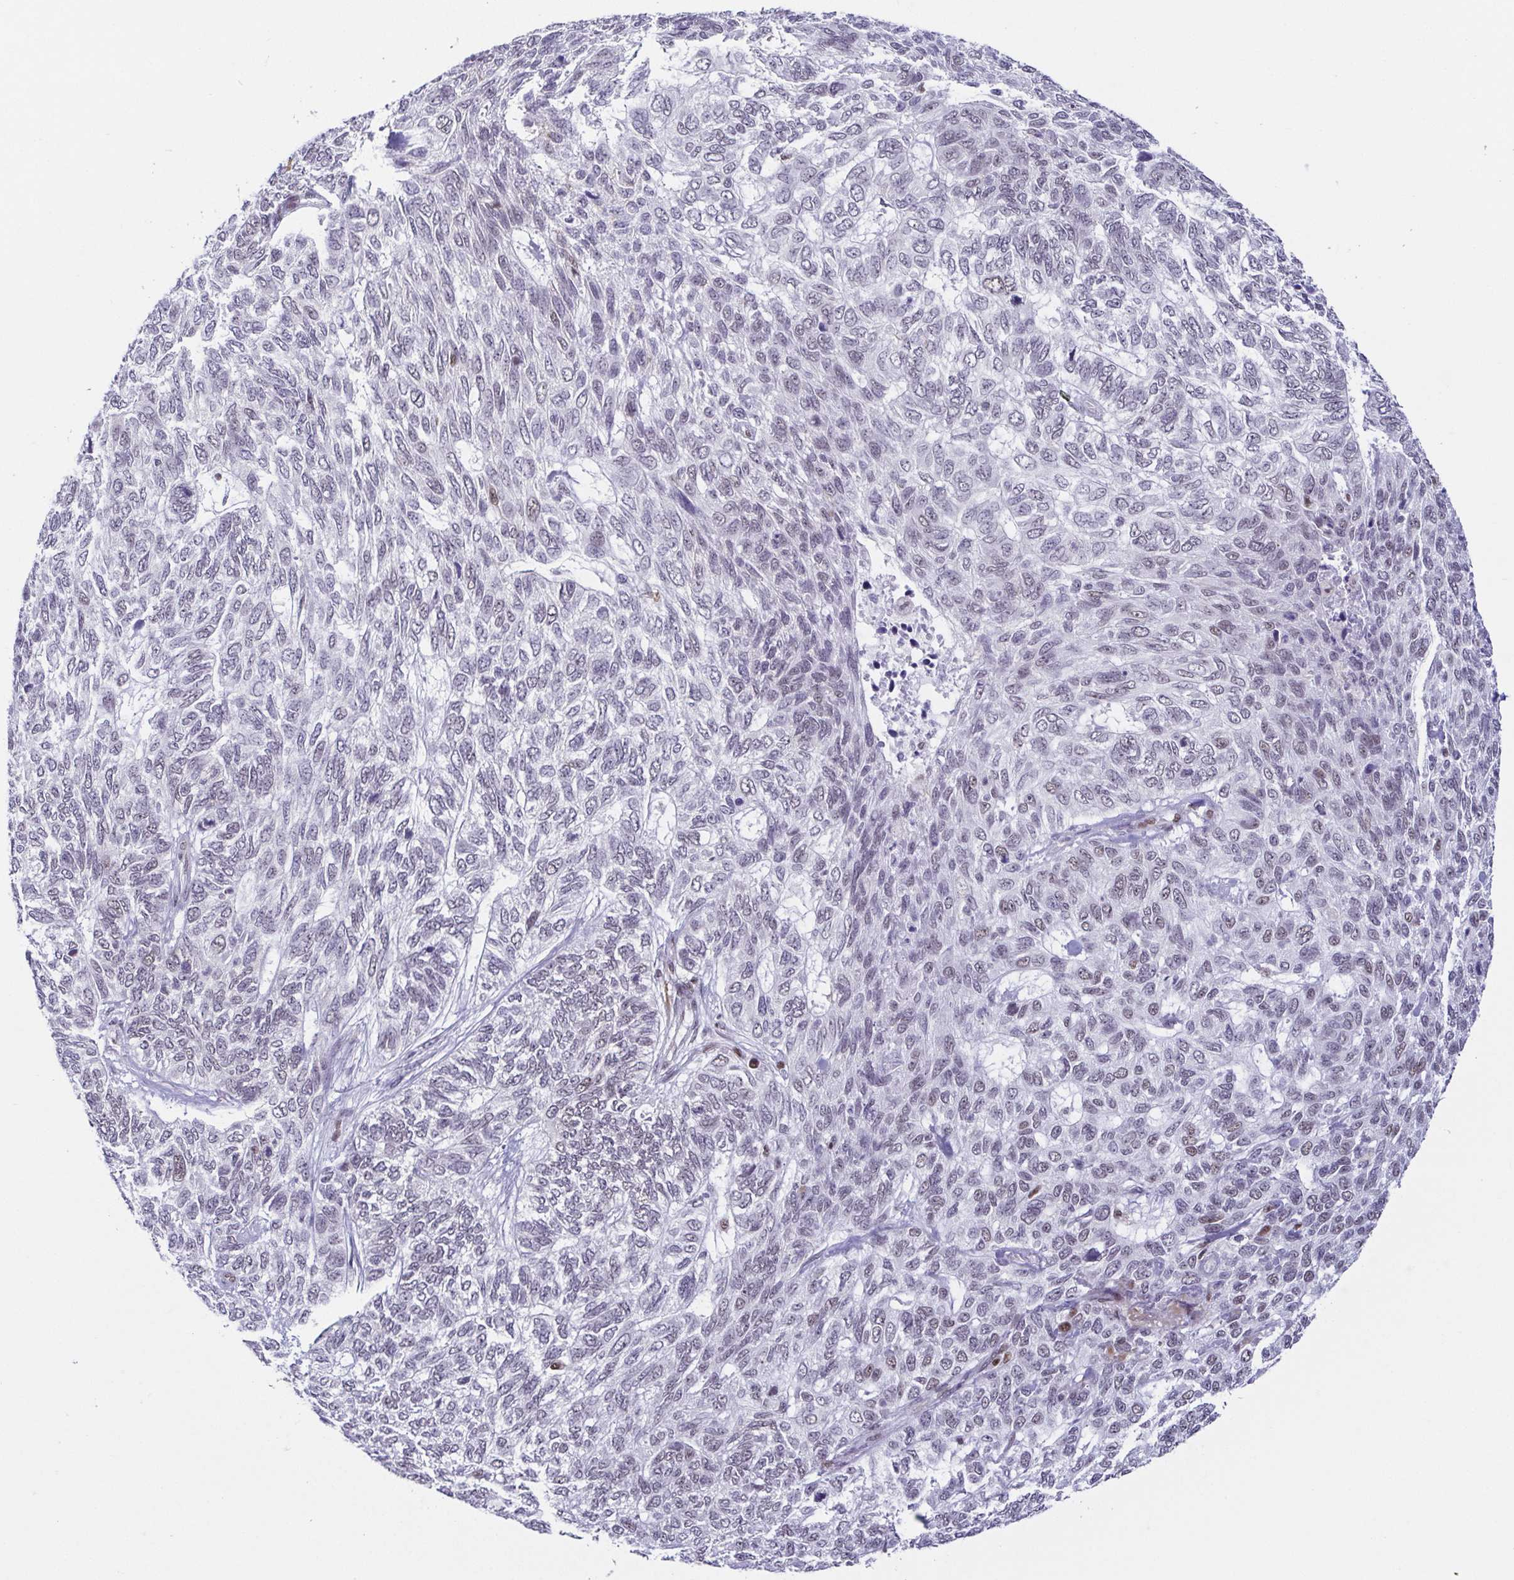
{"staining": {"intensity": "weak", "quantity": "<25%", "location": "nuclear"}, "tissue": "skin cancer", "cell_type": "Tumor cells", "image_type": "cancer", "snomed": [{"axis": "morphology", "description": "Basal cell carcinoma"}, {"axis": "topography", "description": "Skin"}], "caption": "Image shows no protein staining in tumor cells of skin cancer (basal cell carcinoma) tissue.", "gene": "EWSR1", "patient": {"sex": "female", "age": 65}}